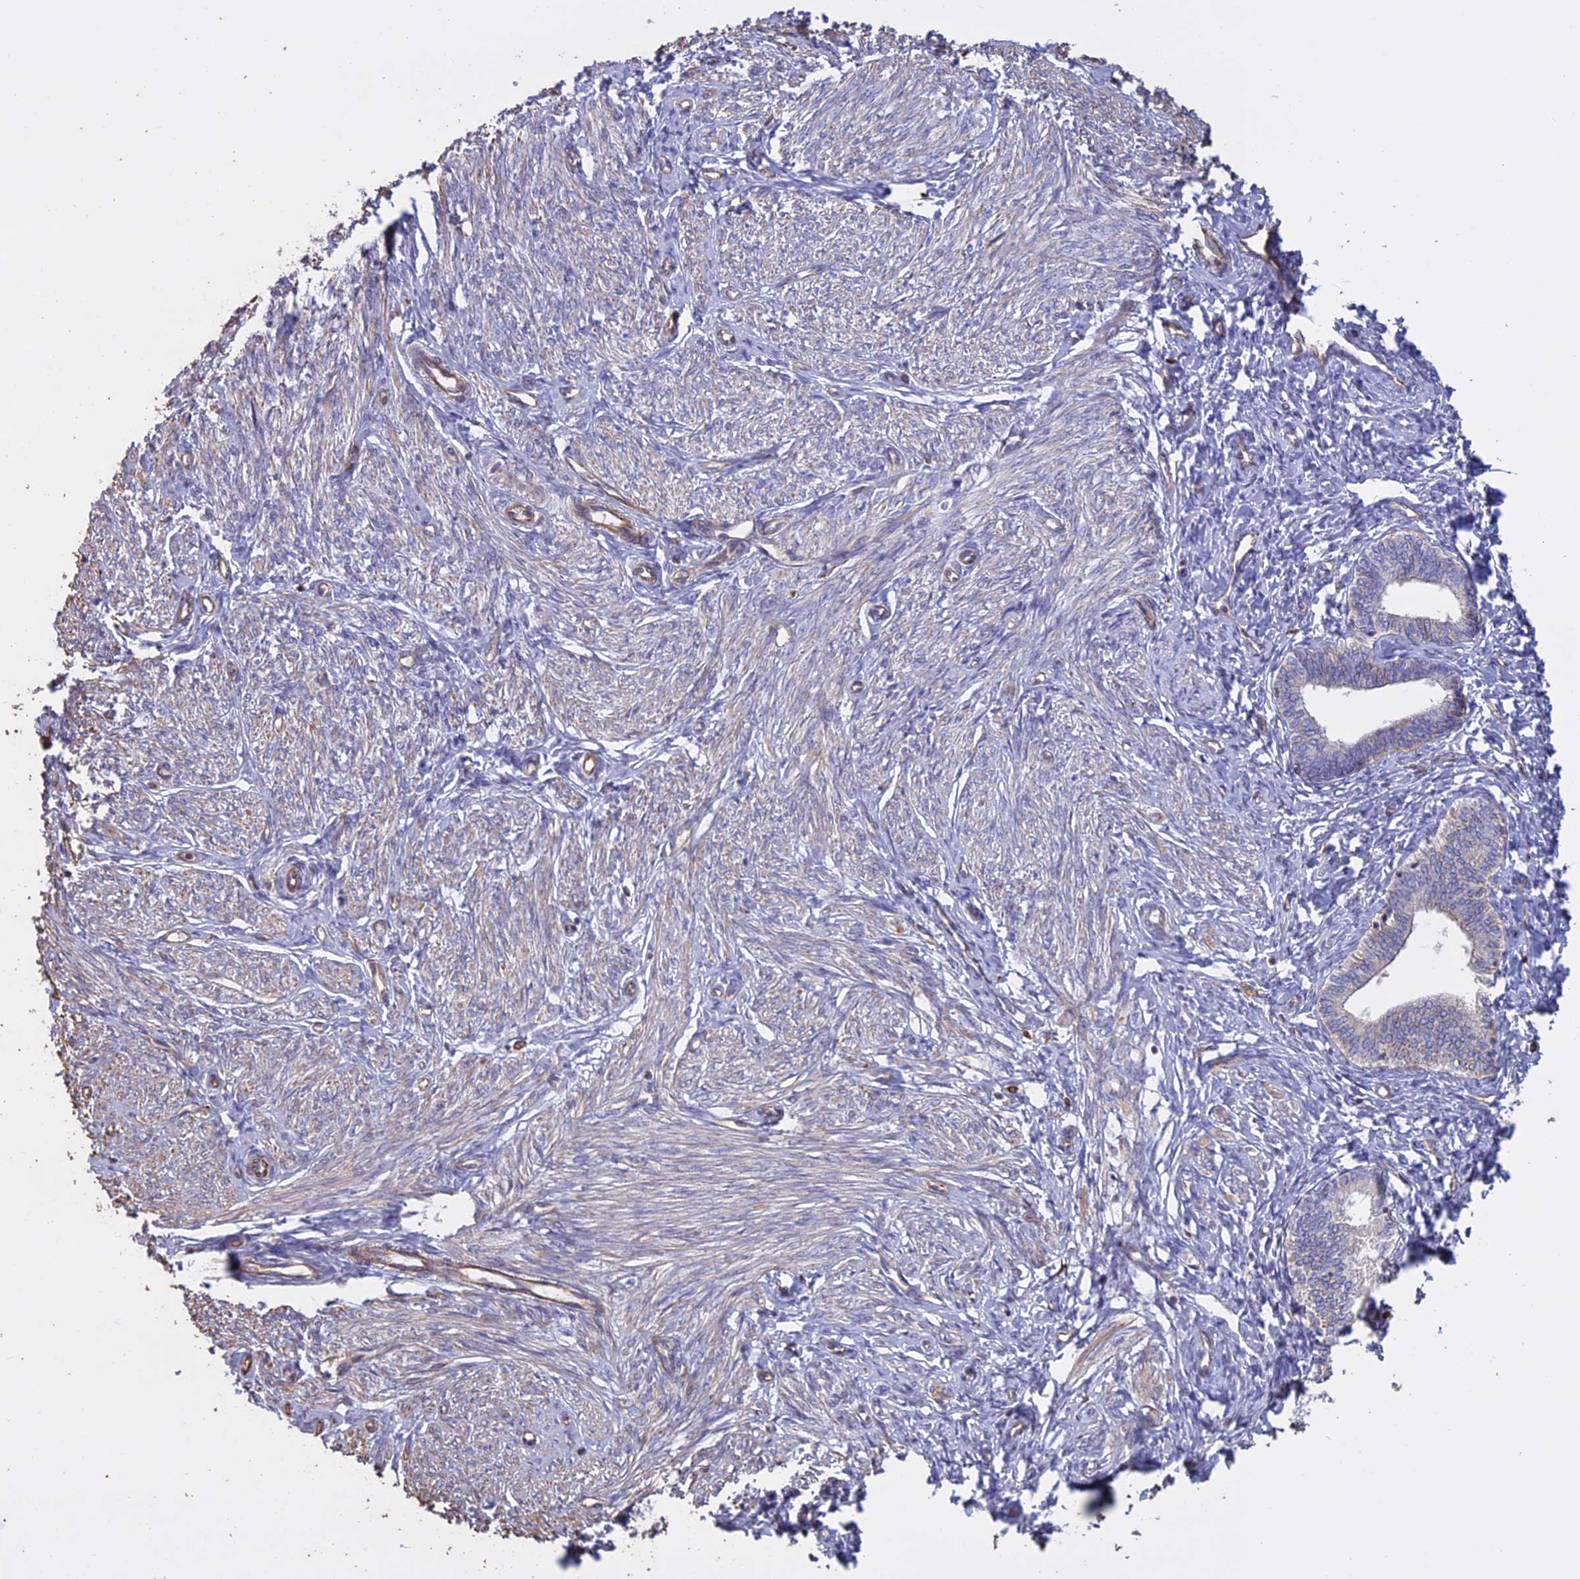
{"staining": {"intensity": "negative", "quantity": "none", "location": "none"}, "tissue": "endometrium", "cell_type": "Cells in endometrial stroma", "image_type": "normal", "snomed": [{"axis": "morphology", "description": "Normal tissue, NOS"}, {"axis": "topography", "description": "Endometrium"}], "caption": "A micrograph of human endometrium is negative for staining in cells in endometrial stroma. (Immunohistochemistry, brightfield microscopy, high magnification).", "gene": "CCDC148", "patient": {"sex": "female", "age": 72}}